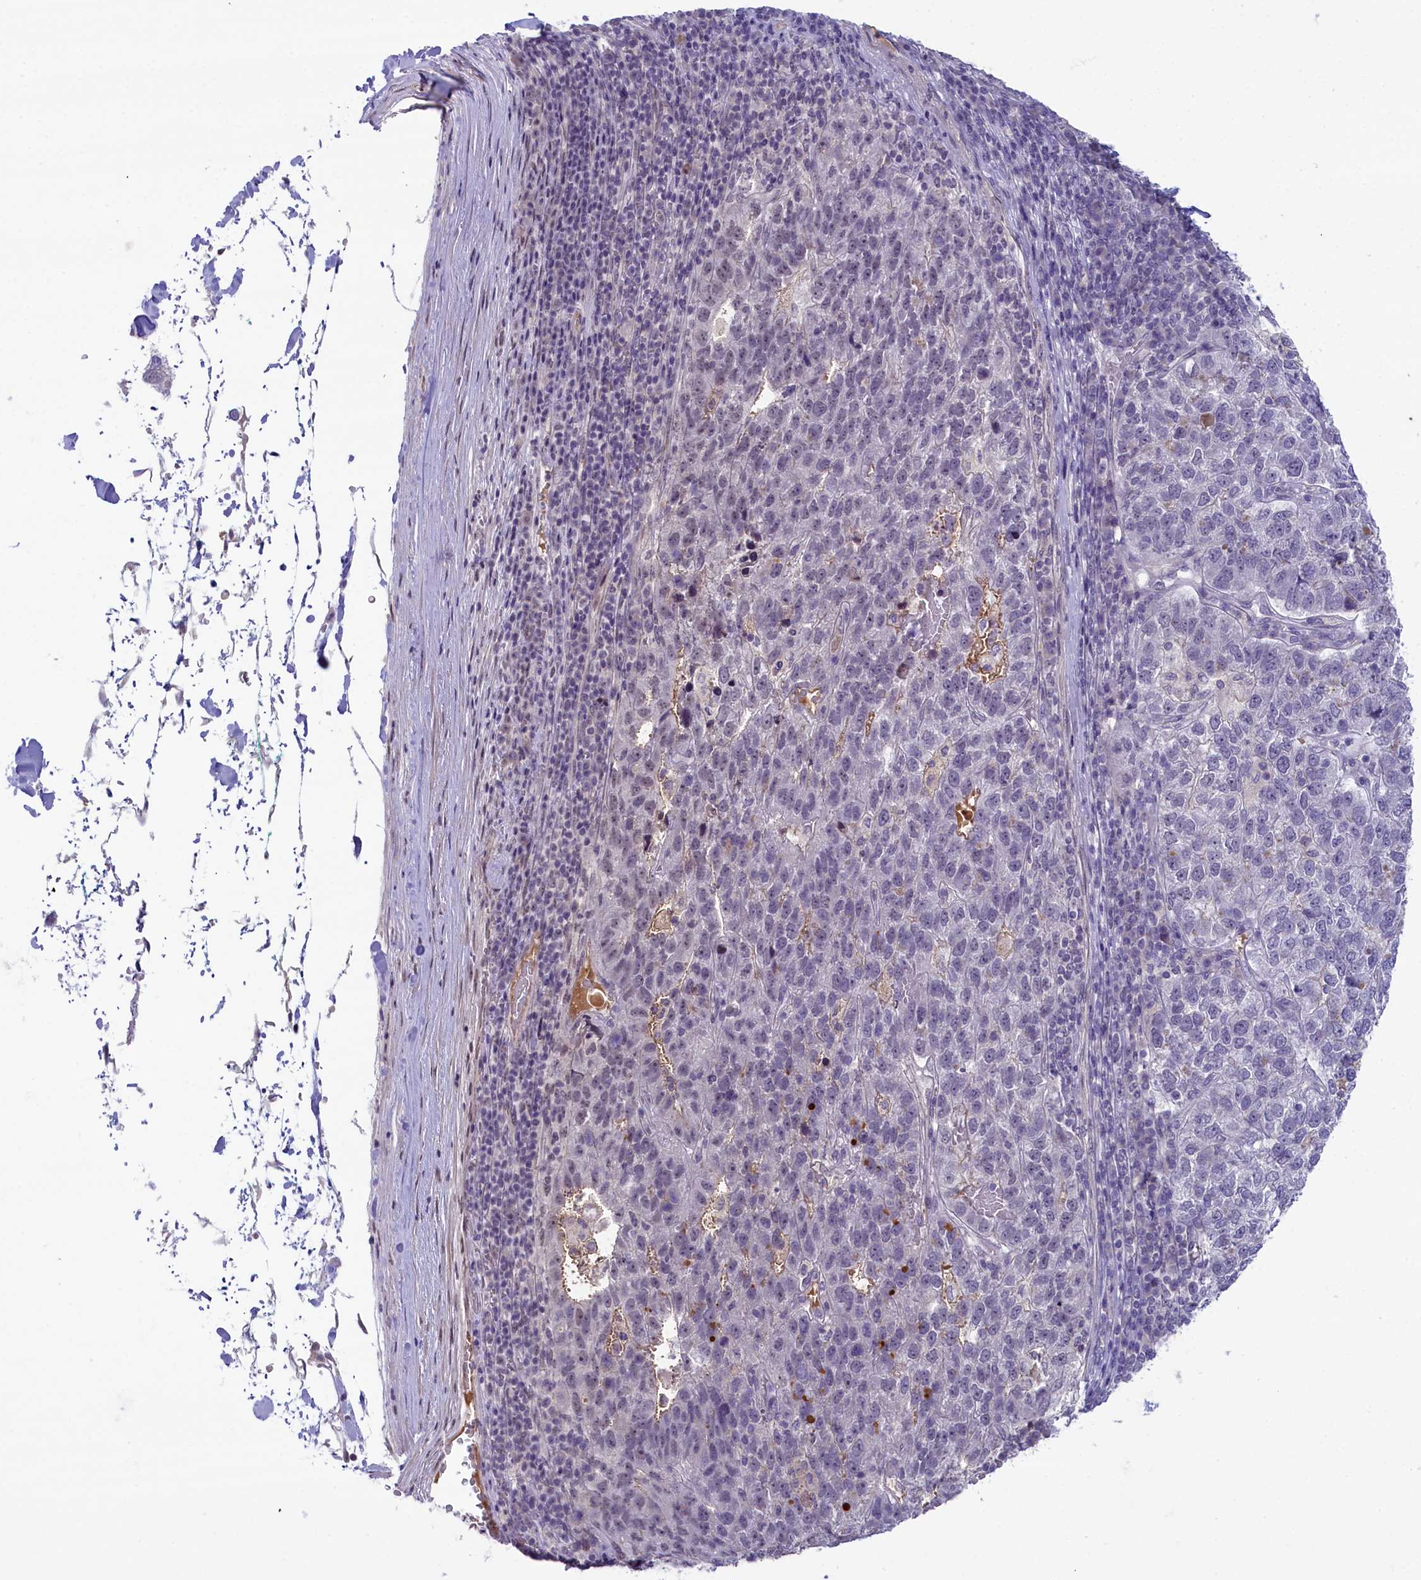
{"staining": {"intensity": "negative", "quantity": "none", "location": "none"}, "tissue": "pancreatic cancer", "cell_type": "Tumor cells", "image_type": "cancer", "snomed": [{"axis": "morphology", "description": "Adenocarcinoma, NOS"}, {"axis": "topography", "description": "Pancreas"}], "caption": "This is a image of immunohistochemistry staining of pancreatic adenocarcinoma, which shows no expression in tumor cells.", "gene": "CRAMP1", "patient": {"sex": "female", "age": 61}}